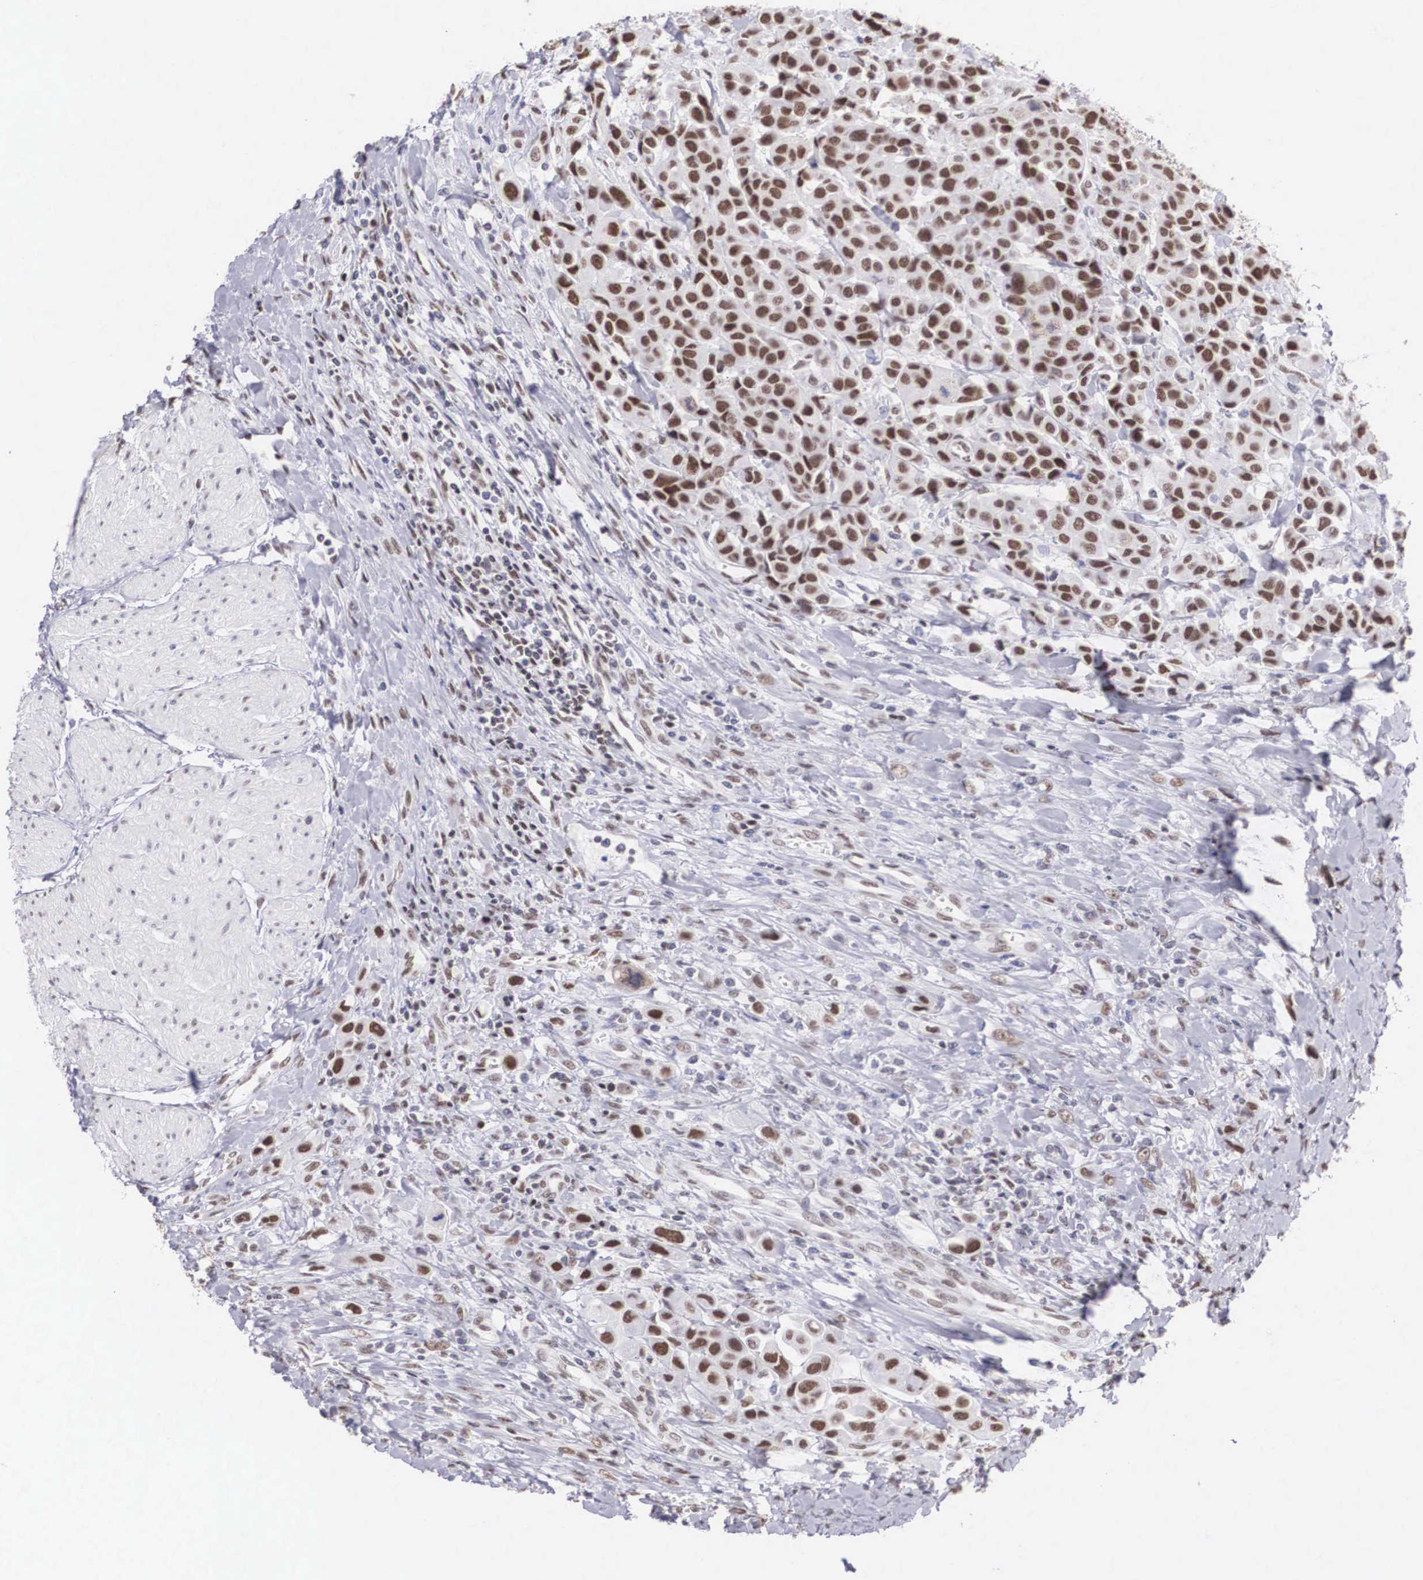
{"staining": {"intensity": "weak", "quantity": "25%-75%", "location": "nuclear"}, "tissue": "urothelial cancer", "cell_type": "Tumor cells", "image_type": "cancer", "snomed": [{"axis": "morphology", "description": "Urothelial carcinoma, High grade"}, {"axis": "topography", "description": "Urinary bladder"}], "caption": "Protein expression analysis of urothelial carcinoma (high-grade) exhibits weak nuclear expression in about 25%-75% of tumor cells.", "gene": "CSTF2", "patient": {"sex": "male", "age": 50}}